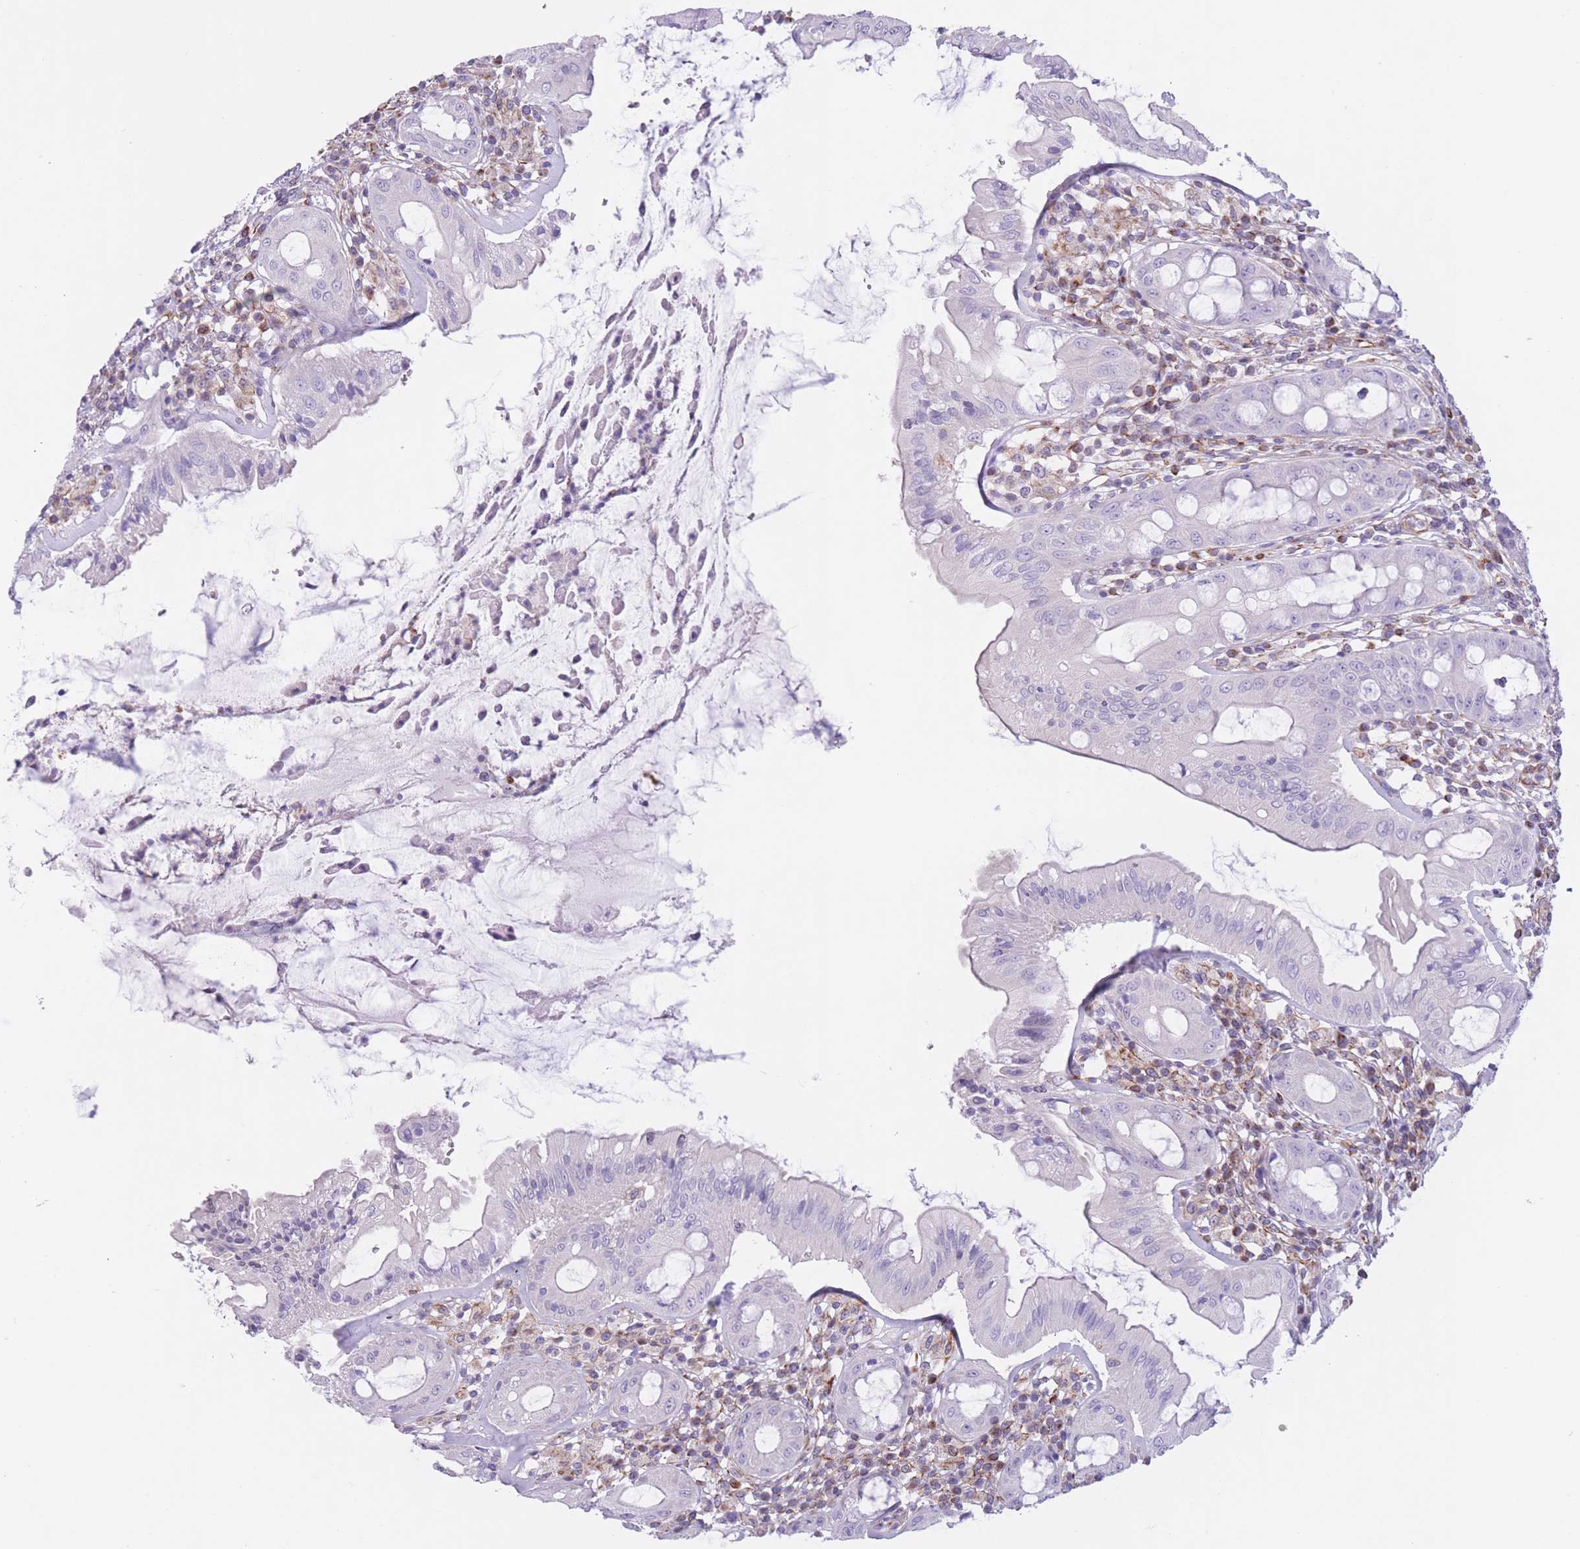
{"staining": {"intensity": "negative", "quantity": "none", "location": "none"}, "tissue": "rectum", "cell_type": "Glandular cells", "image_type": "normal", "snomed": [{"axis": "morphology", "description": "Normal tissue, NOS"}, {"axis": "topography", "description": "Rectum"}], "caption": "Immunohistochemical staining of normal human rectum exhibits no significant expression in glandular cells.", "gene": "ATP5MF", "patient": {"sex": "female", "age": 57}}